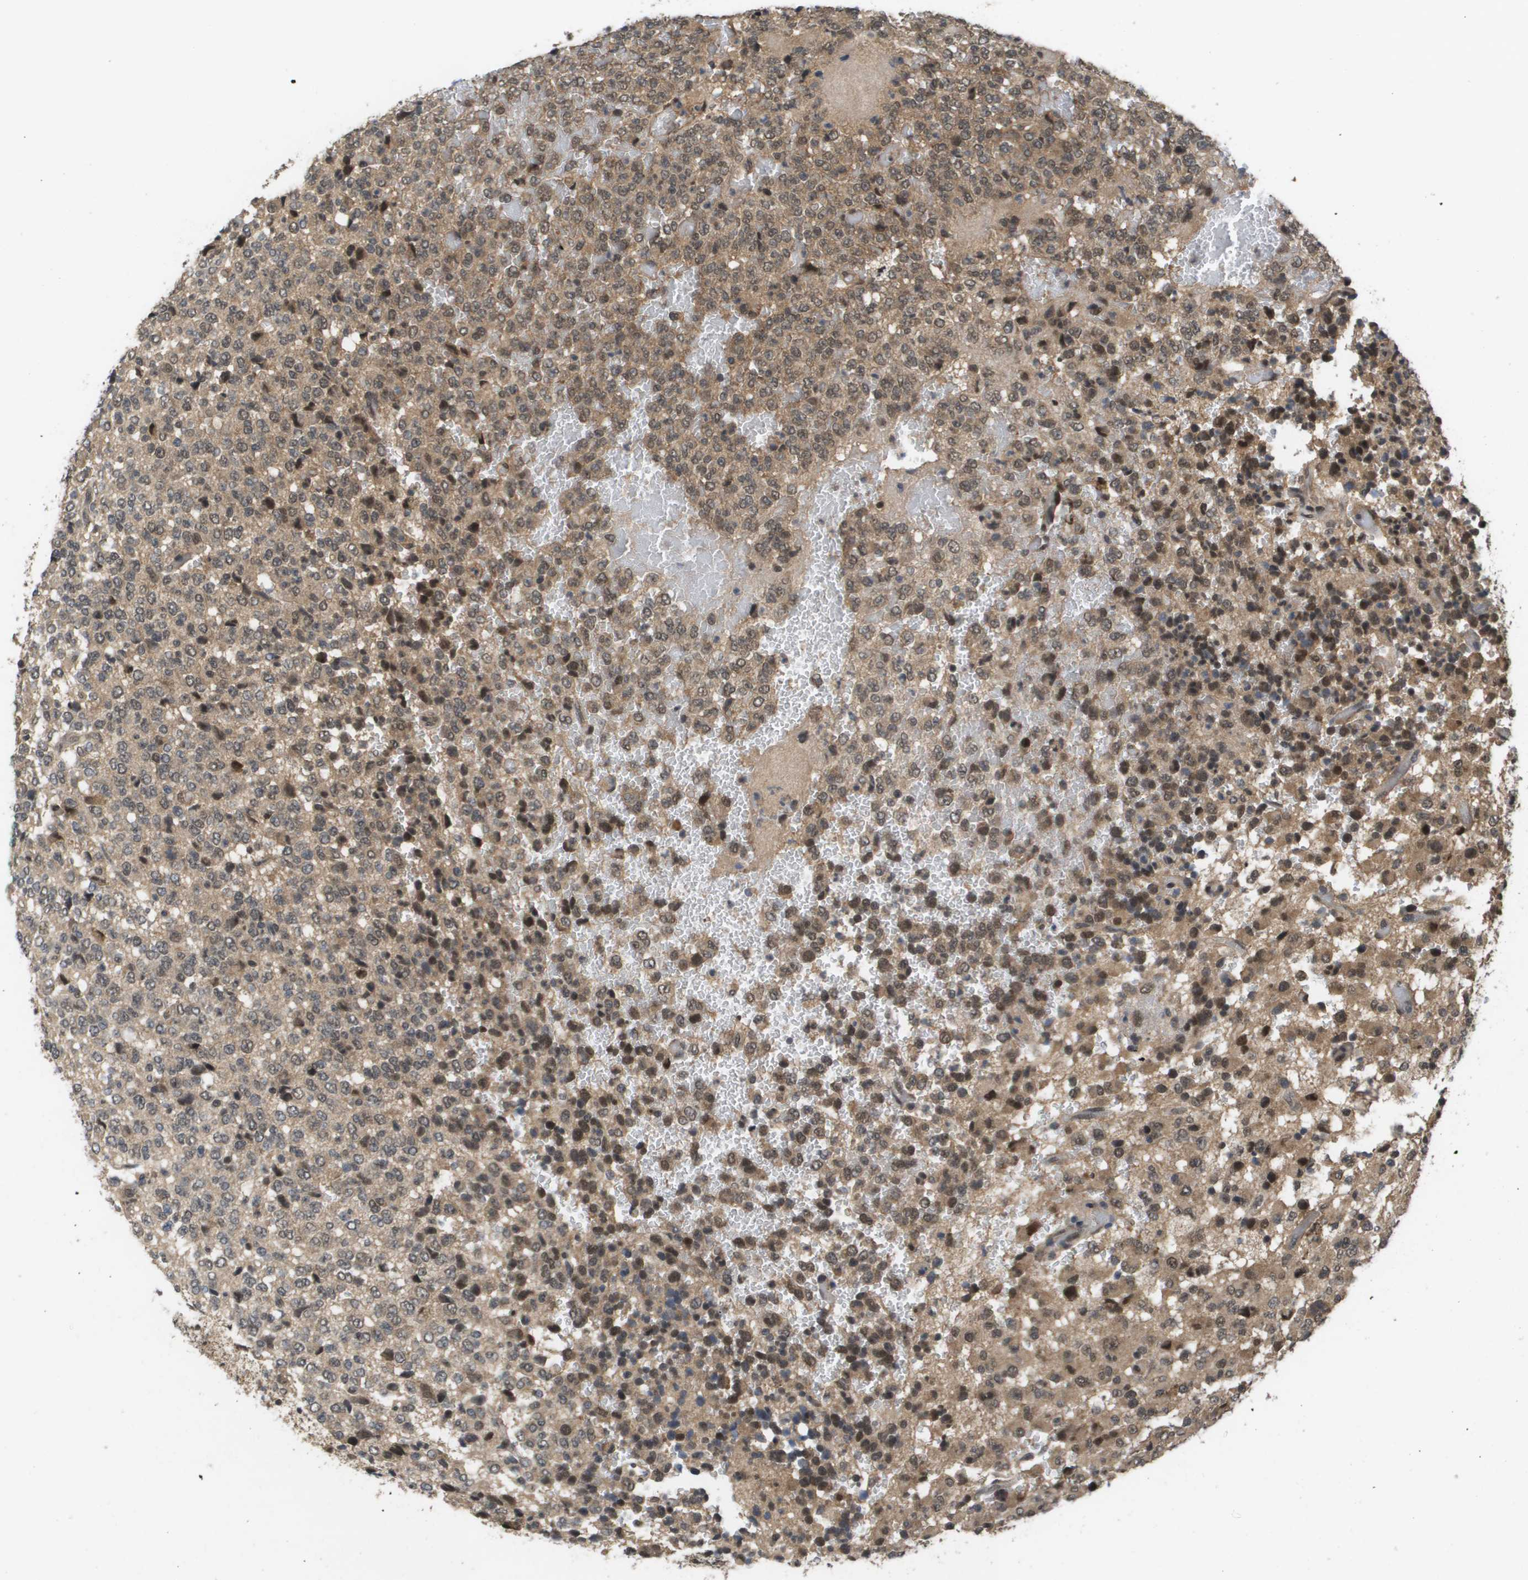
{"staining": {"intensity": "moderate", "quantity": "25%-75%", "location": "cytoplasmic/membranous,nuclear"}, "tissue": "glioma", "cell_type": "Tumor cells", "image_type": "cancer", "snomed": [{"axis": "morphology", "description": "Glioma, malignant, High grade"}, {"axis": "topography", "description": "pancreas cauda"}], "caption": "Tumor cells display medium levels of moderate cytoplasmic/membranous and nuclear expression in approximately 25%-75% of cells in glioma. Using DAB (3,3'-diaminobenzidine) (brown) and hematoxylin (blue) stains, captured at high magnification using brightfield microscopy.", "gene": "AMBRA1", "patient": {"sex": "male", "age": 60}}